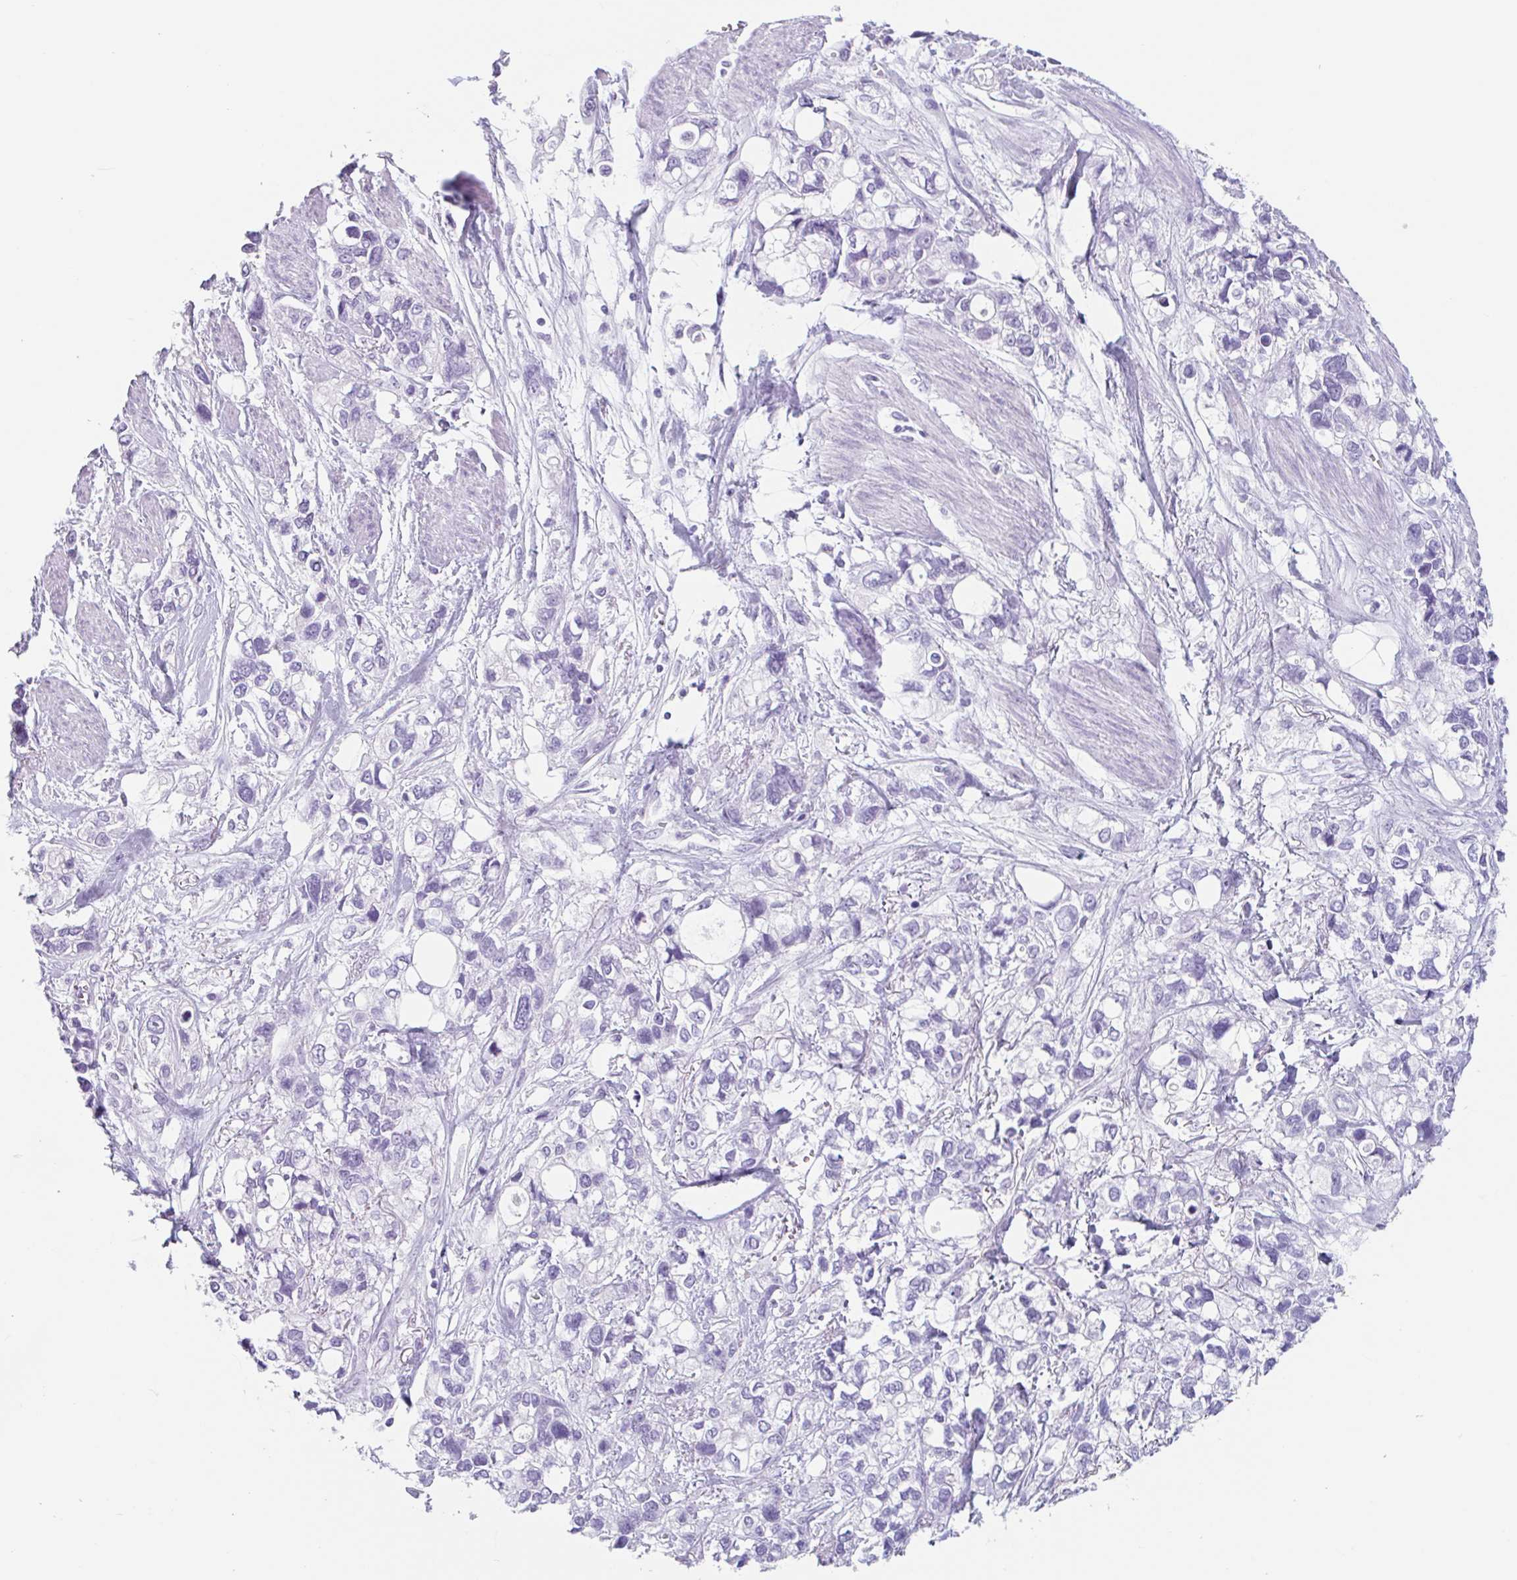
{"staining": {"intensity": "negative", "quantity": "none", "location": "none"}, "tissue": "stomach cancer", "cell_type": "Tumor cells", "image_type": "cancer", "snomed": [{"axis": "morphology", "description": "Adenocarcinoma, NOS"}, {"axis": "topography", "description": "Stomach, upper"}], "caption": "High magnification brightfield microscopy of adenocarcinoma (stomach) stained with DAB (3,3'-diaminobenzidine) (brown) and counterstained with hematoxylin (blue): tumor cells show no significant staining.", "gene": "EMC4", "patient": {"sex": "female", "age": 81}}